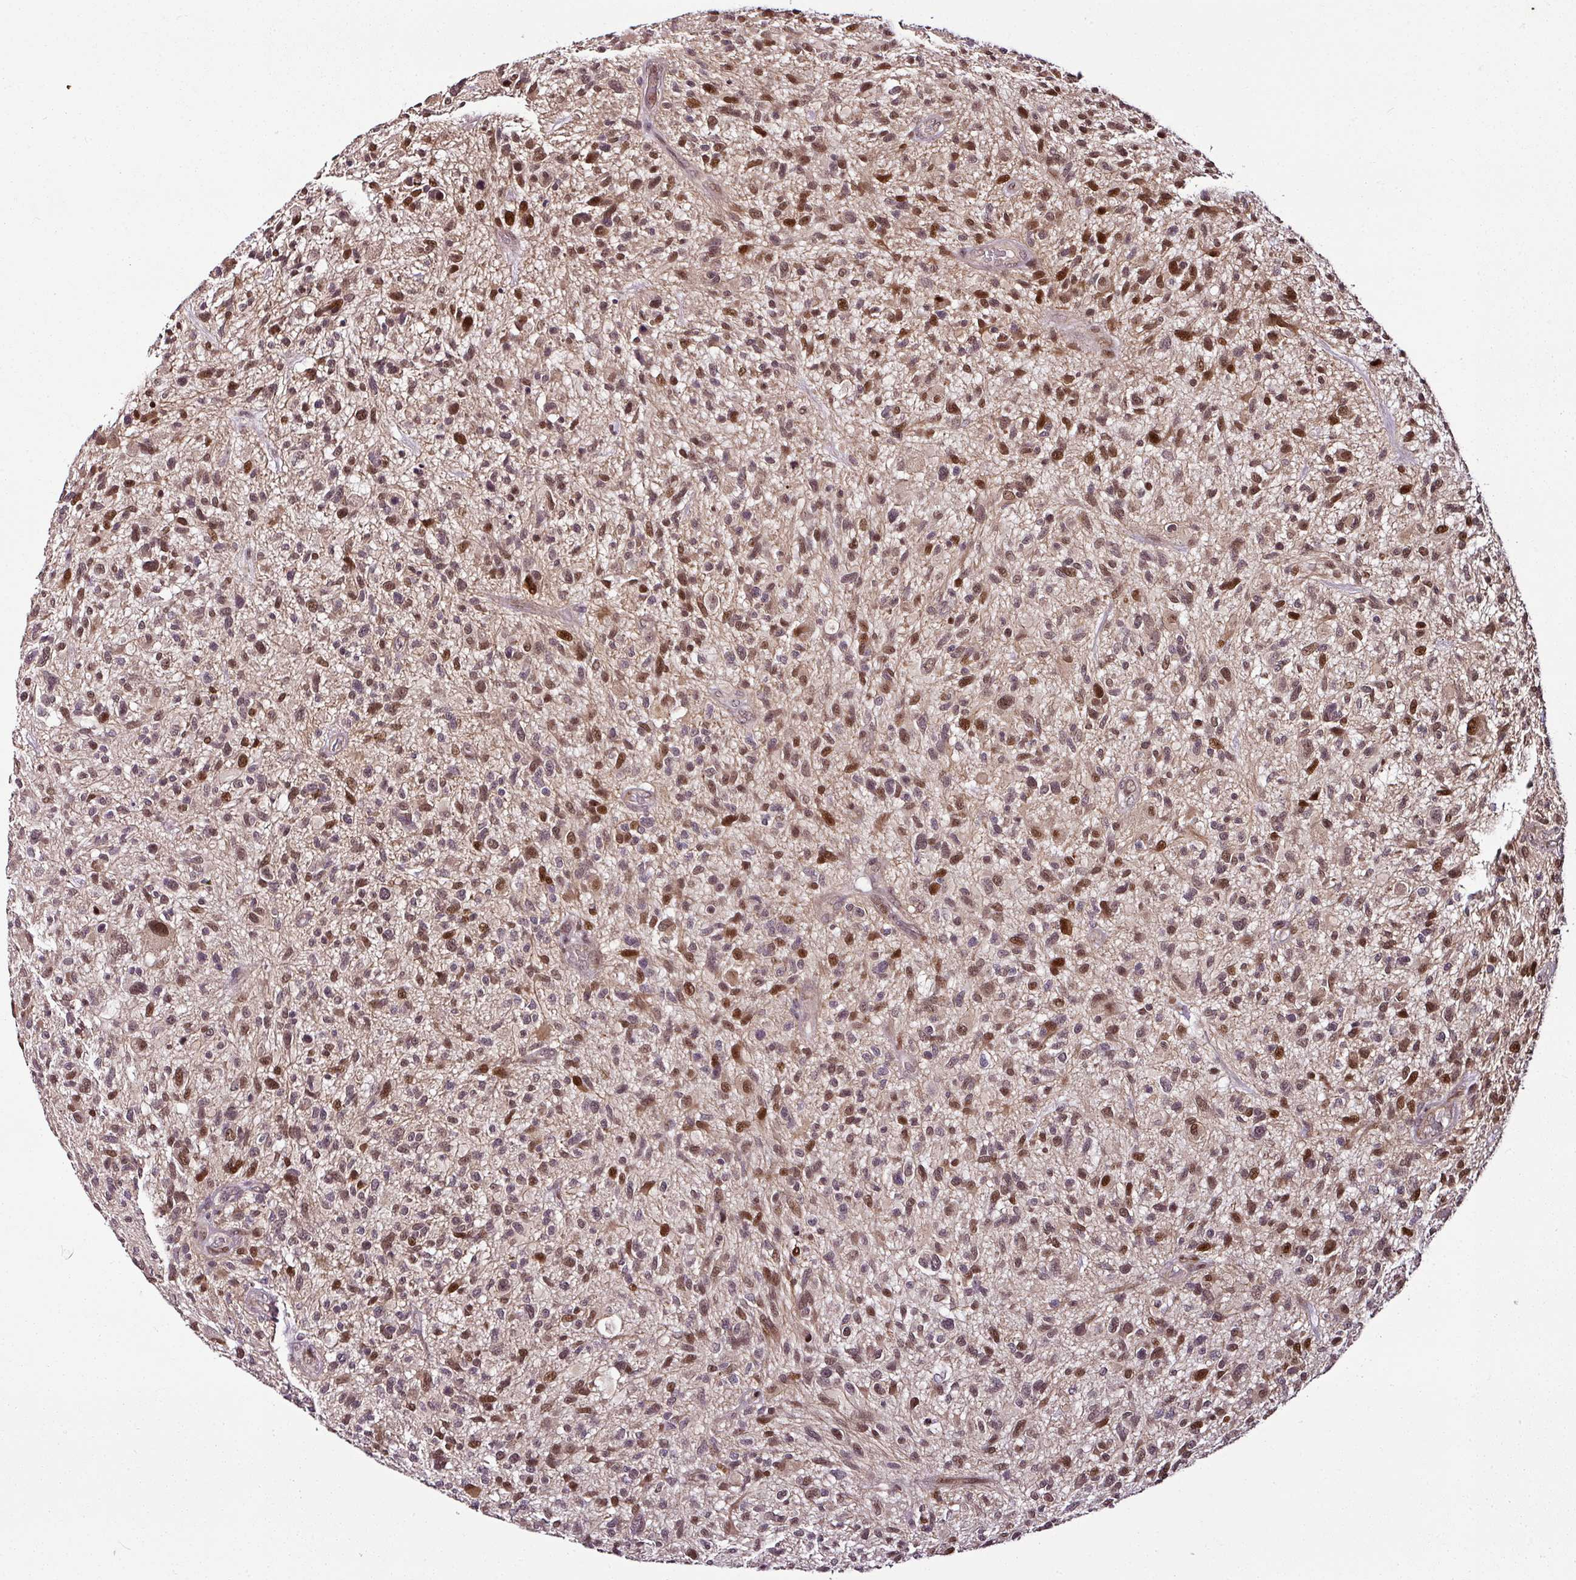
{"staining": {"intensity": "moderate", "quantity": "25%-75%", "location": "nuclear"}, "tissue": "glioma", "cell_type": "Tumor cells", "image_type": "cancer", "snomed": [{"axis": "morphology", "description": "Glioma, malignant, High grade"}, {"axis": "topography", "description": "Brain"}], "caption": "The photomicrograph demonstrates immunohistochemical staining of malignant glioma (high-grade). There is moderate nuclear staining is identified in approximately 25%-75% of tumor cells.", "gene": "COPRS", "patient": {"sex": "male", "age": 47}}